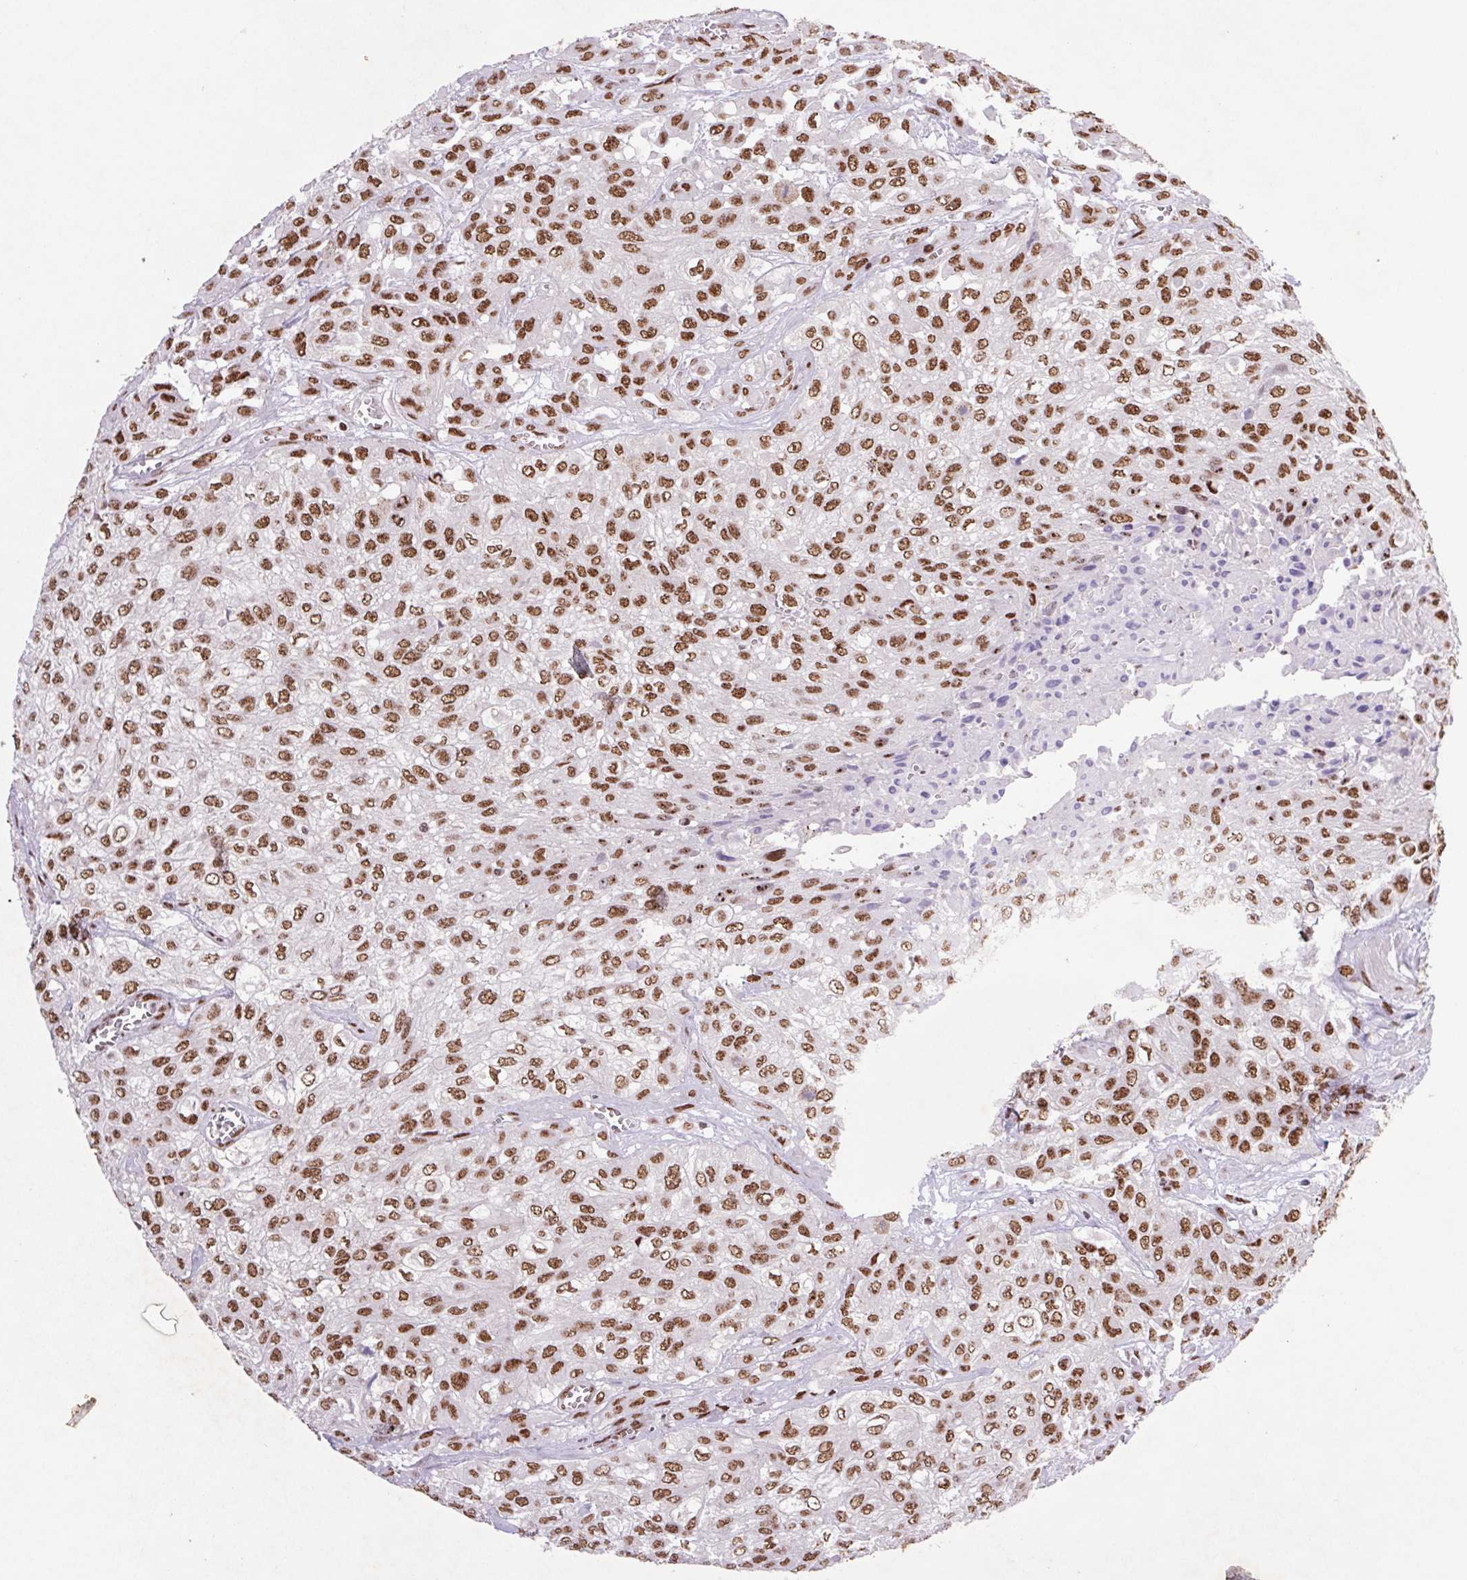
{"staining": {"intensity": "strong", "quantity": ">75%", "location": "nuclear"}, "tissue": "urothelial cancer", "cell_type": "Tumor cells", "image_type": "cancer", "snomed": [{"axis": "morphology", "description": "Urothelial carcinoma, High grade"}, {"axis": "topography", "description": "Urinary bladder"}], "caption": "Immunohistochemical staining of human urothelial carcinoma (high-grade) displays strong nuclear protein staining in approximately >75% of tumor cells.", "gene": "LDLRAD4", "patient": {"sex": "male", "age": 57}}